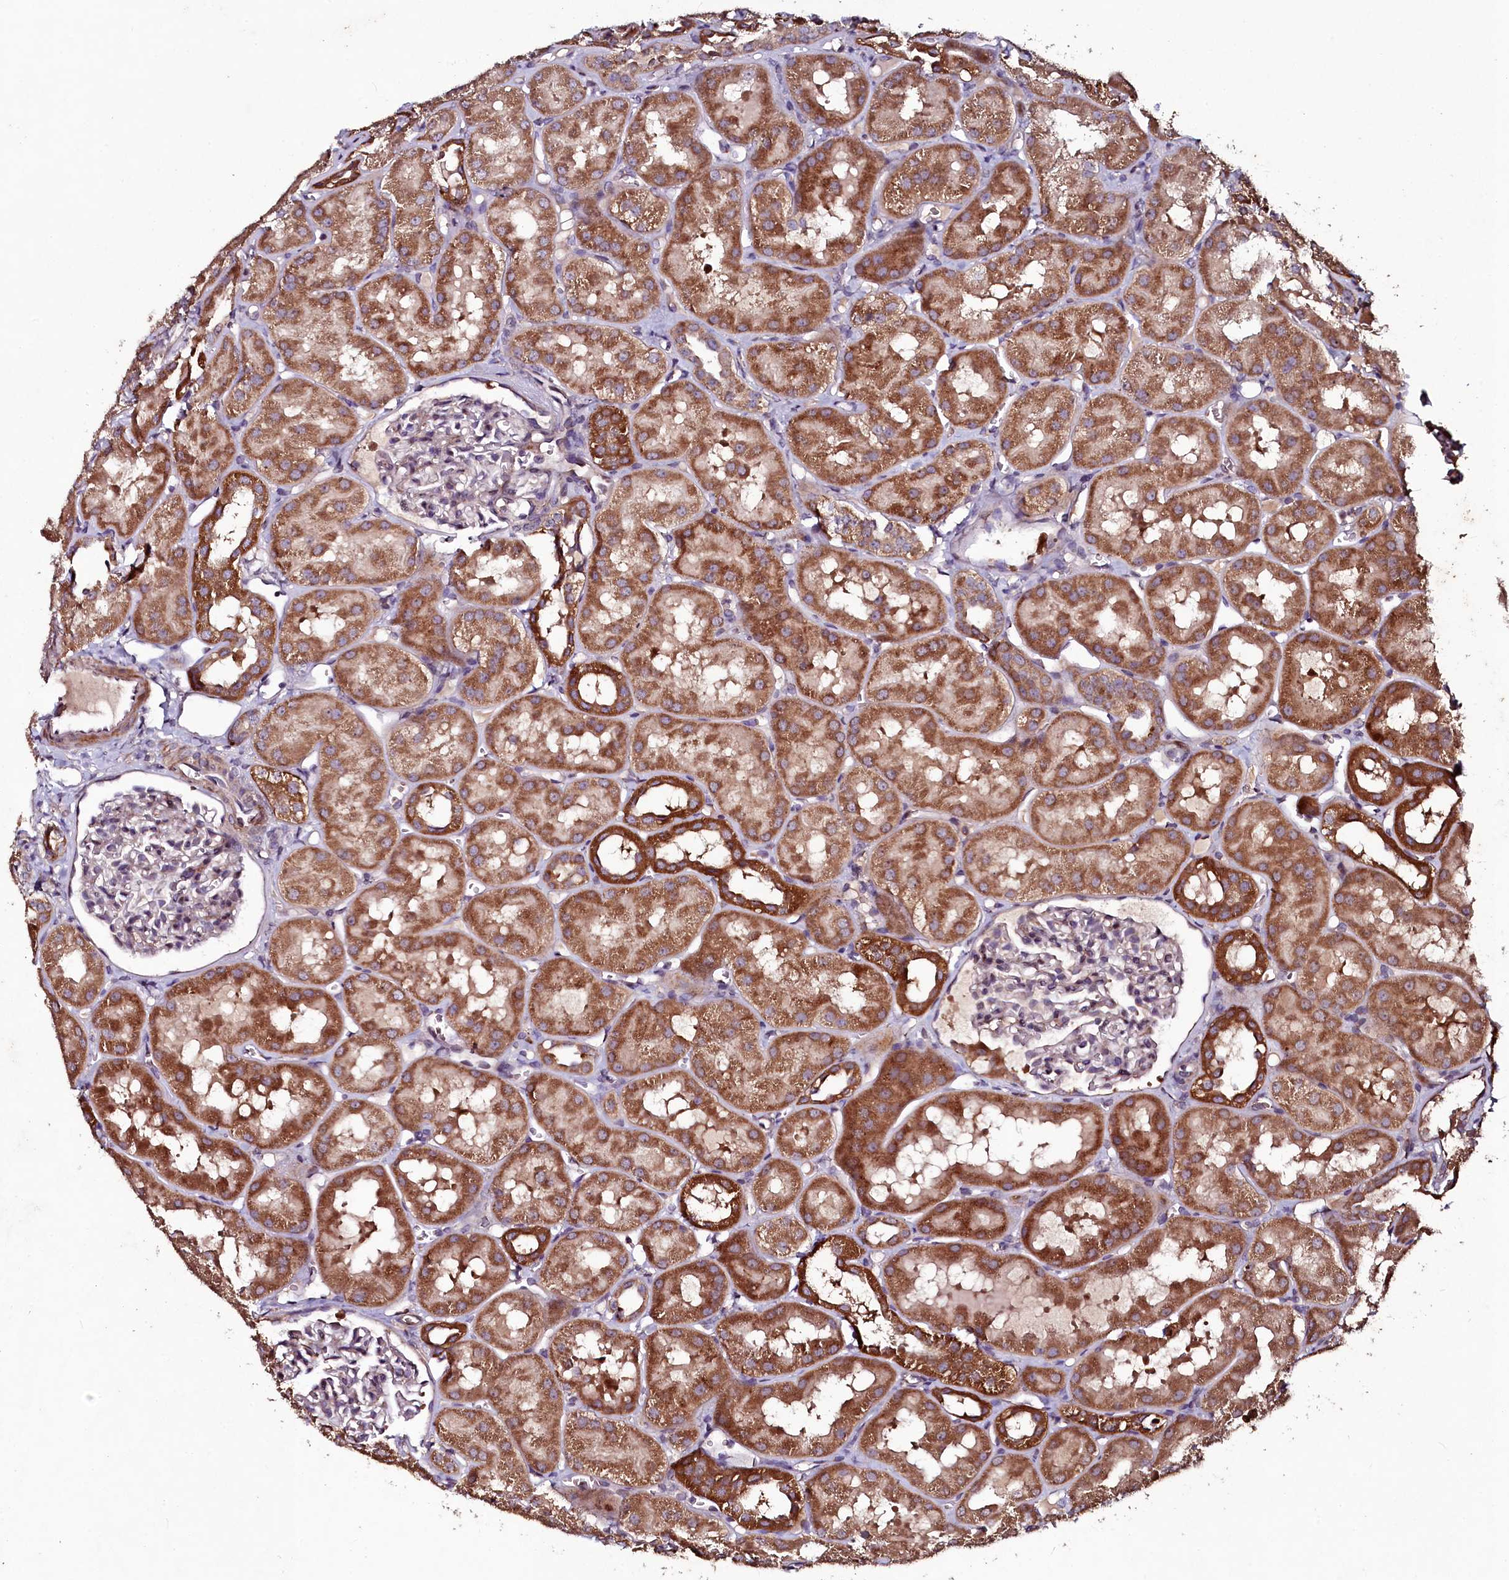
{"staining": {"intensity": "weak", "quantity": "<25%", "location": "cytoplasmic/membranous"}, "tissue": "kidney", "cell_type": "Cells in glomeruli", "image_type": "normal", "snomed": [{"axis": "morphology", "description": "Normal tissue, NOS"}, {"axis": "topography", "description": "Kidney"}, {"axis": "topography", "description": "Urinary bladder"}], "caption": "Immunohistochemical staining of normal human kidney demonstrates no significant staining in cells in glomeruli.", "gene": "SEC24C", "patient": {"sex": "male", "age": 16}}